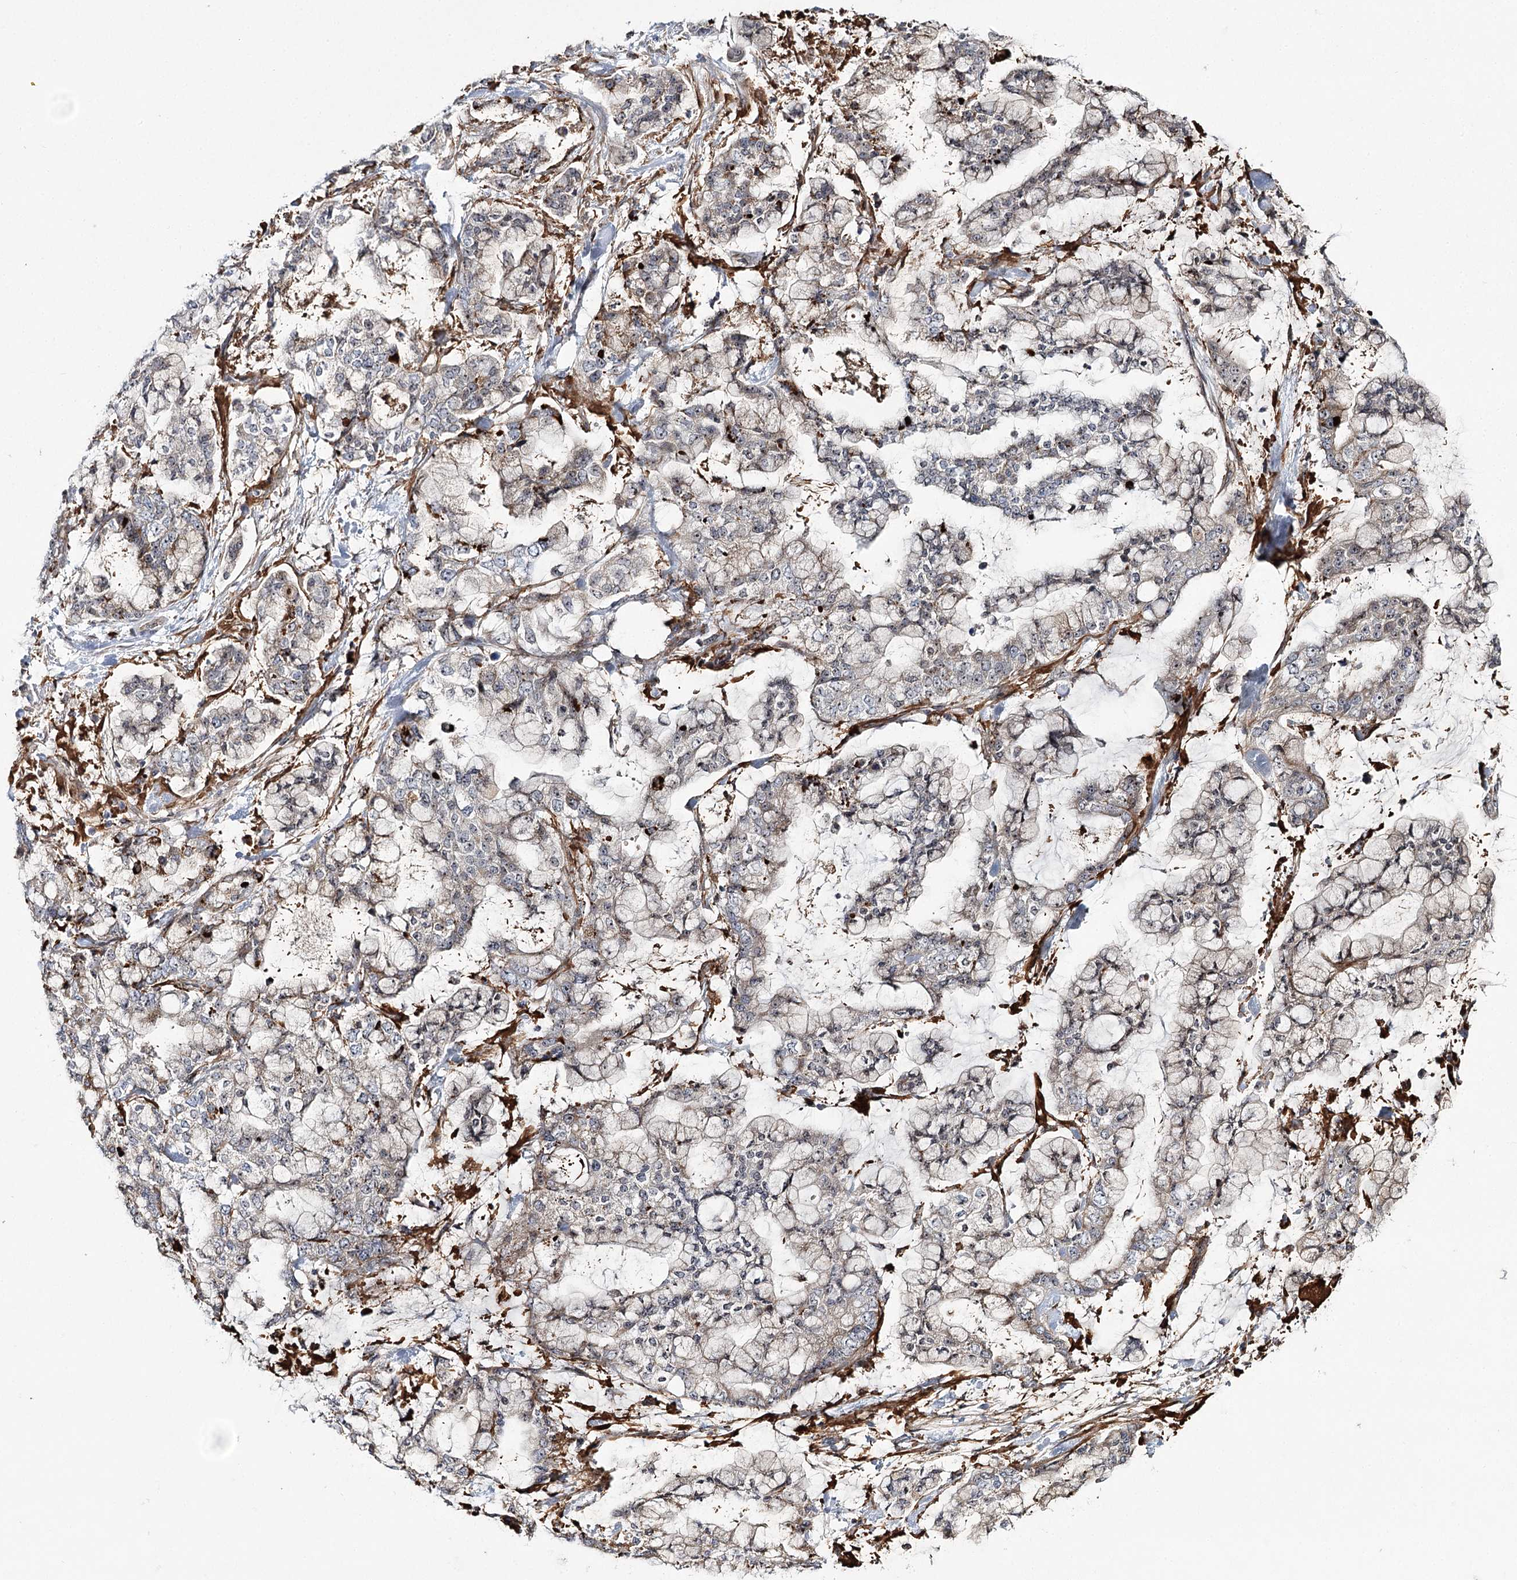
{"staining": {"intensity": "negative", "quantity": "none", "location": "none"}, "tissue": "stomach cancer", "cell_type": "Tumor cells", "image_type": "cancer", "snomed": [{"axis": "morphology", "description": "Normal tissue, NOS"}, {"axis": "morphology", "description": "Adenocarcinoma, NOS"}, {"axis": "topography", "description": "Stomach, upper"}, {"axis": "topography", "description": "Stomach"}], "caption": "Immunohistochemistry (IHC) image of neoplastic tissue: stomach cancer (adenocarcinoma) stained with DAB displays no significant protein staining in tumor cells.", "gene": "WDR36", "patient": {"sex": "male", "age": 76}}